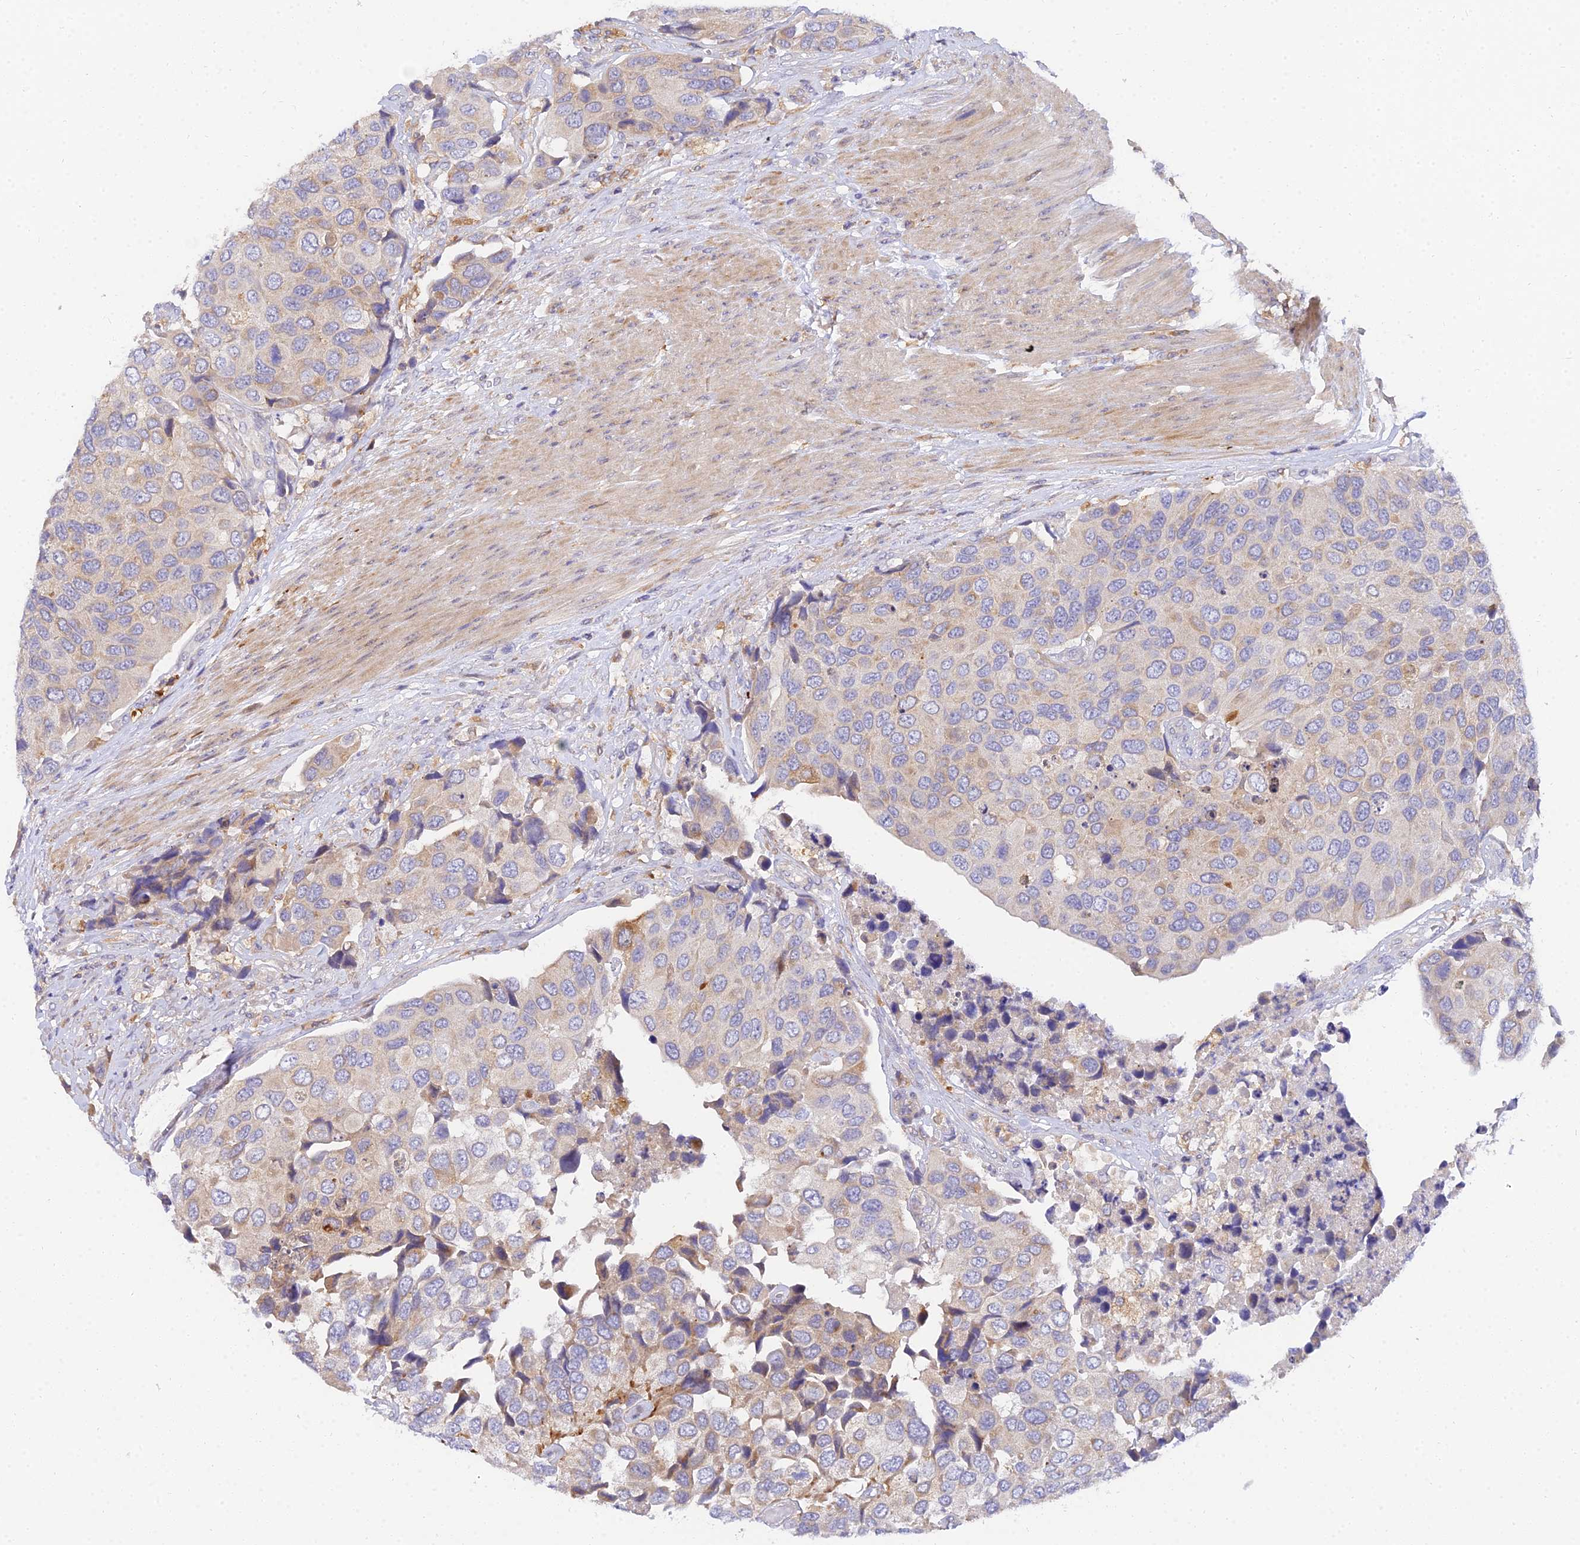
{"staining": {"intensity": "moderate", "quantity": "<25%", "location": "cytoplasmic/membranous"}, "tissue": "urothelial cancer", "cell_type": "Tumor cells", "image_type": "cancer", "snomed": [{"axis": "morphology", "description": "Urothelial carcinoma, High grade"}, {"axis": "topography", "description": "Urinary bladder"}], "caption": "High-grade urothelial carcinoma tissue displays moderate cytoplasmic/membranous positivity in about <25% of tumor cells", "gene": "ARL8B", "patient": {"sex": "male", "age": 74}}